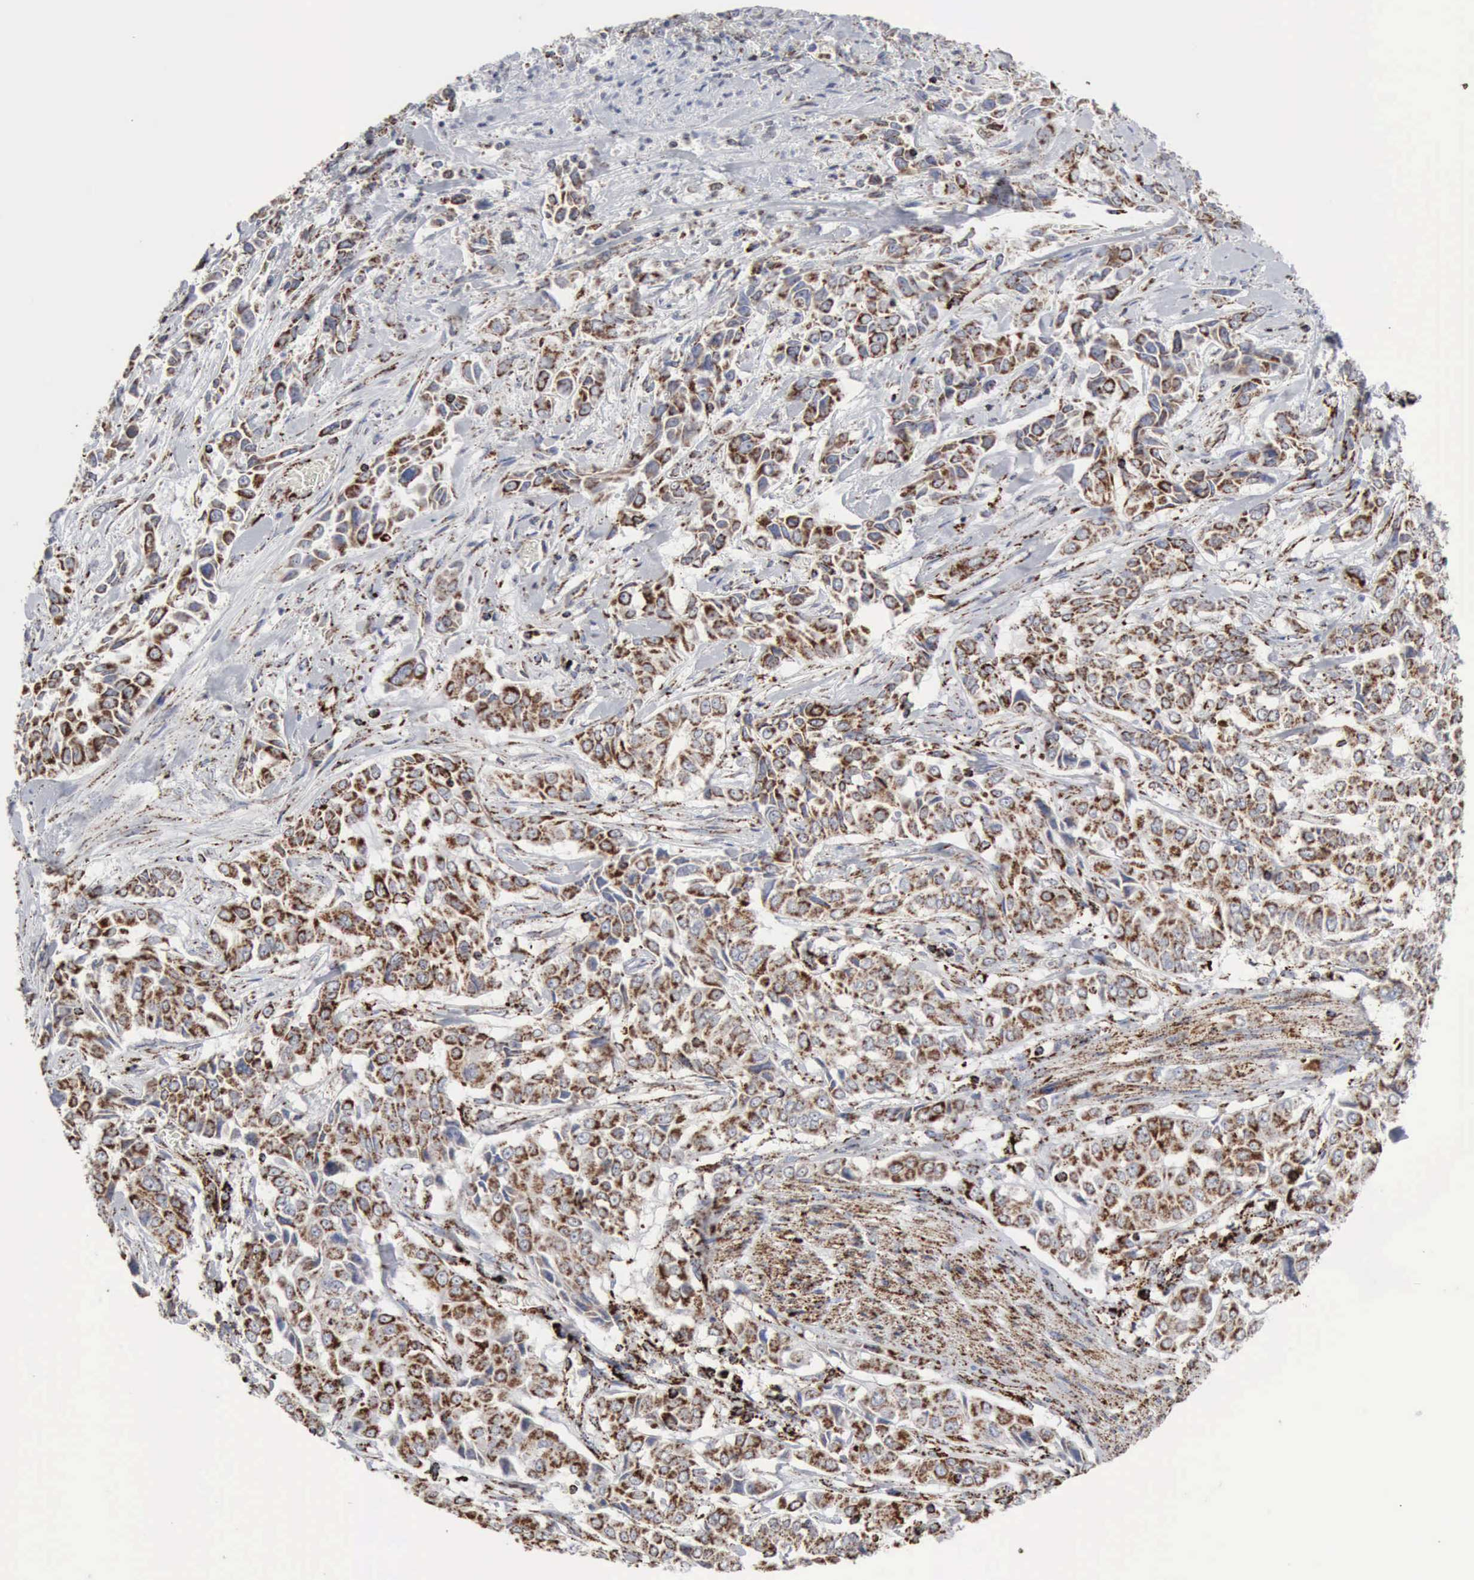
{"staining": {"intensity": "strong", "quantity": ">75%", "location": "cytoplasmic/membranous"}, "tissue": "pancreatic cancer", "cell_type": "Tumor cells", "image_type": "cancer", "snomed": [{"axis": "morphology", "description": "Adenocarcinoma, NOS"}, {"axis": "topography", "description": "Pancreas"}], "caption": "Tumor cells exhibit strong cytoplasmic/membranous staining in about >75% of cells in pancreatic cancer (adenocarcinoma).", "gene": "ACO2", "patient": {"sex": "female", "age": 52}}